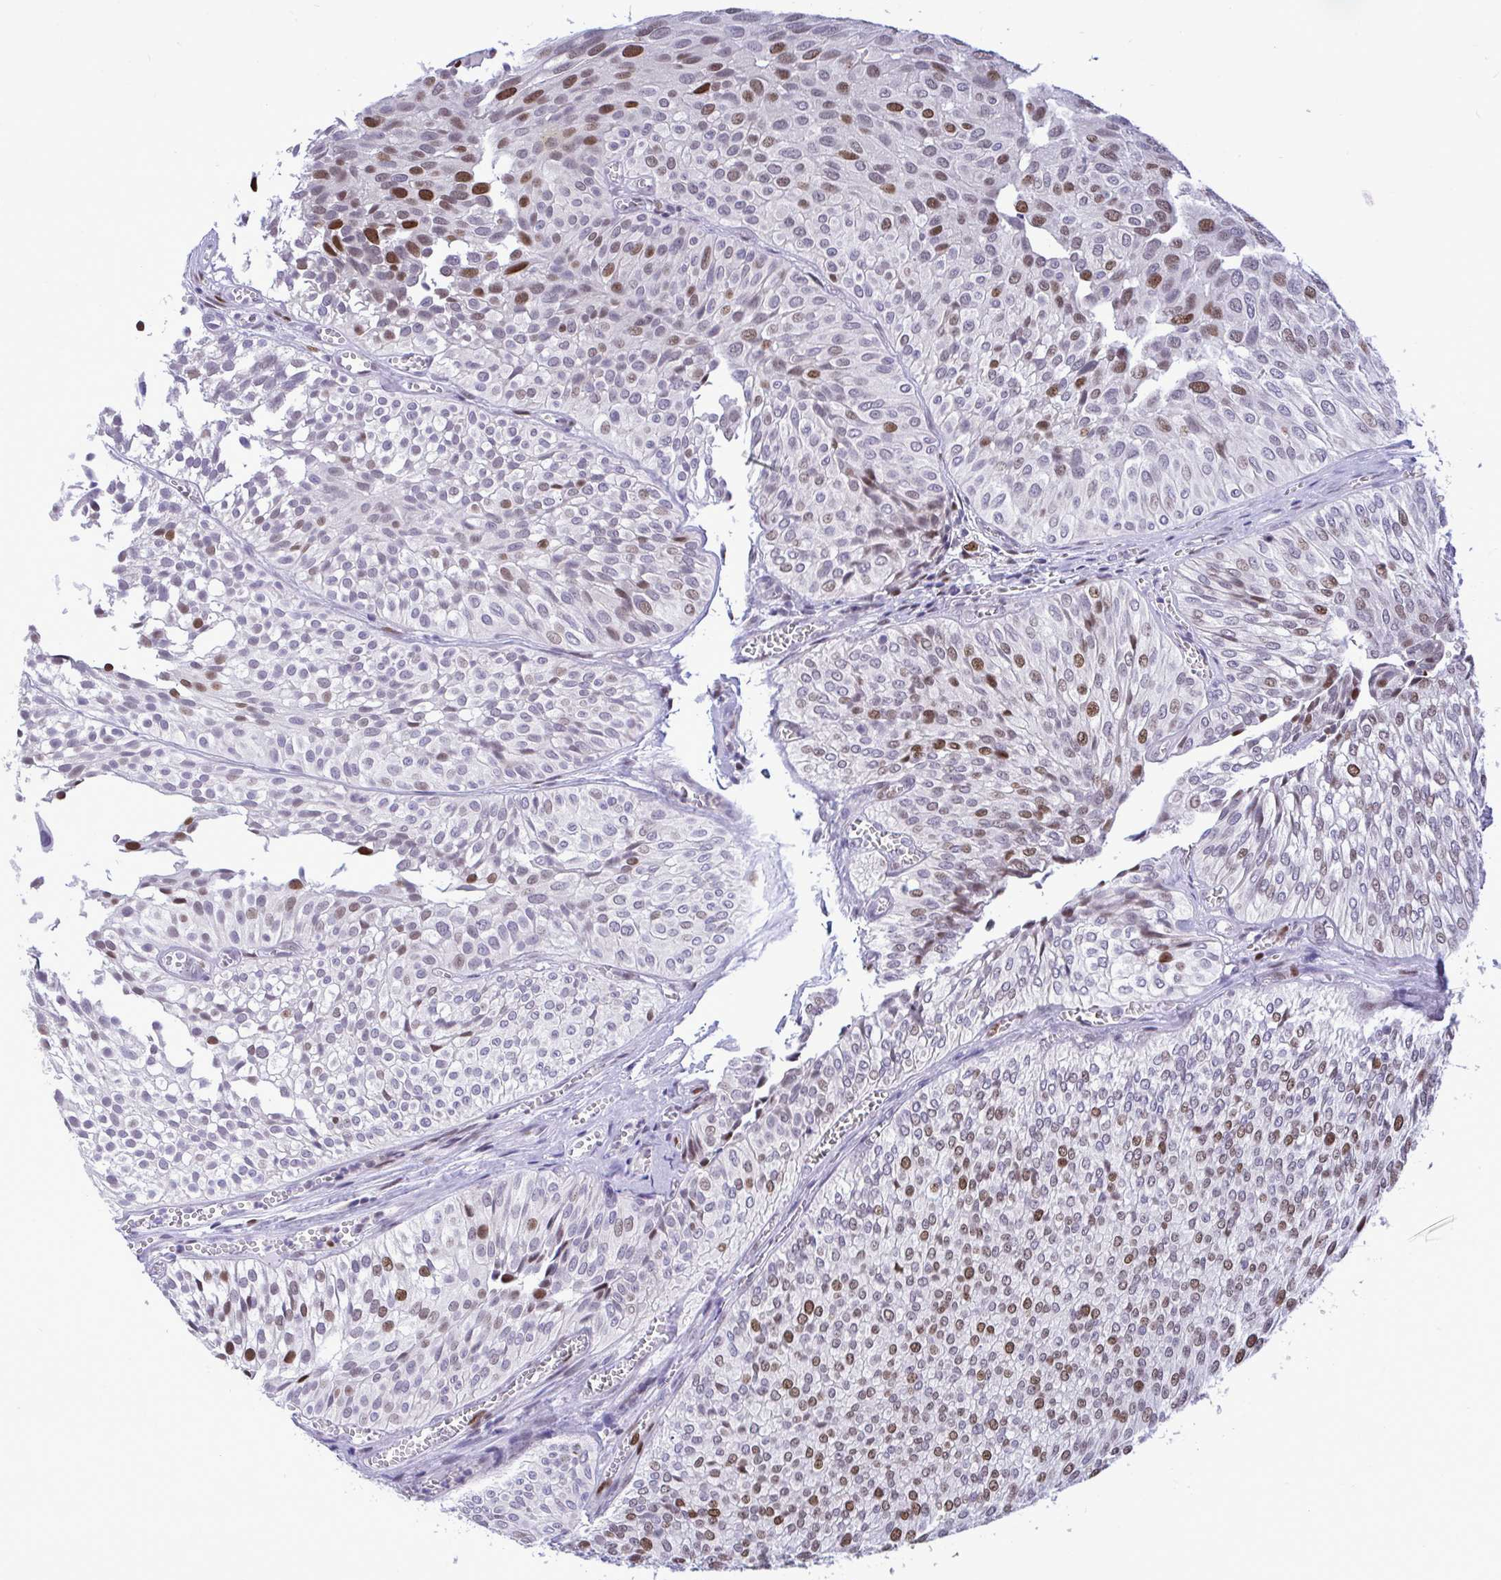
{"staining": {"intensity": "strong", "quantity": "25%-75%", "location": "nuclear"}, "tissue": "urothelial cancer", "cell_type": "Tumor cells", "image_type": "cancer", "snomed": [{"axis": "morphology", "description": "Urothelial carcinoma, Low grade"}, {"axis": "topography", "description": "Urinary bladder"}], "caption": "A photomicrograph showing strong nuclear positivity in about 25%-75% of tumor cells in urothelial cancer, as visualized by brown immunohistochemical staining.", "gene": "C1QL2", "patient": {"sex": "male", "age": 91}}